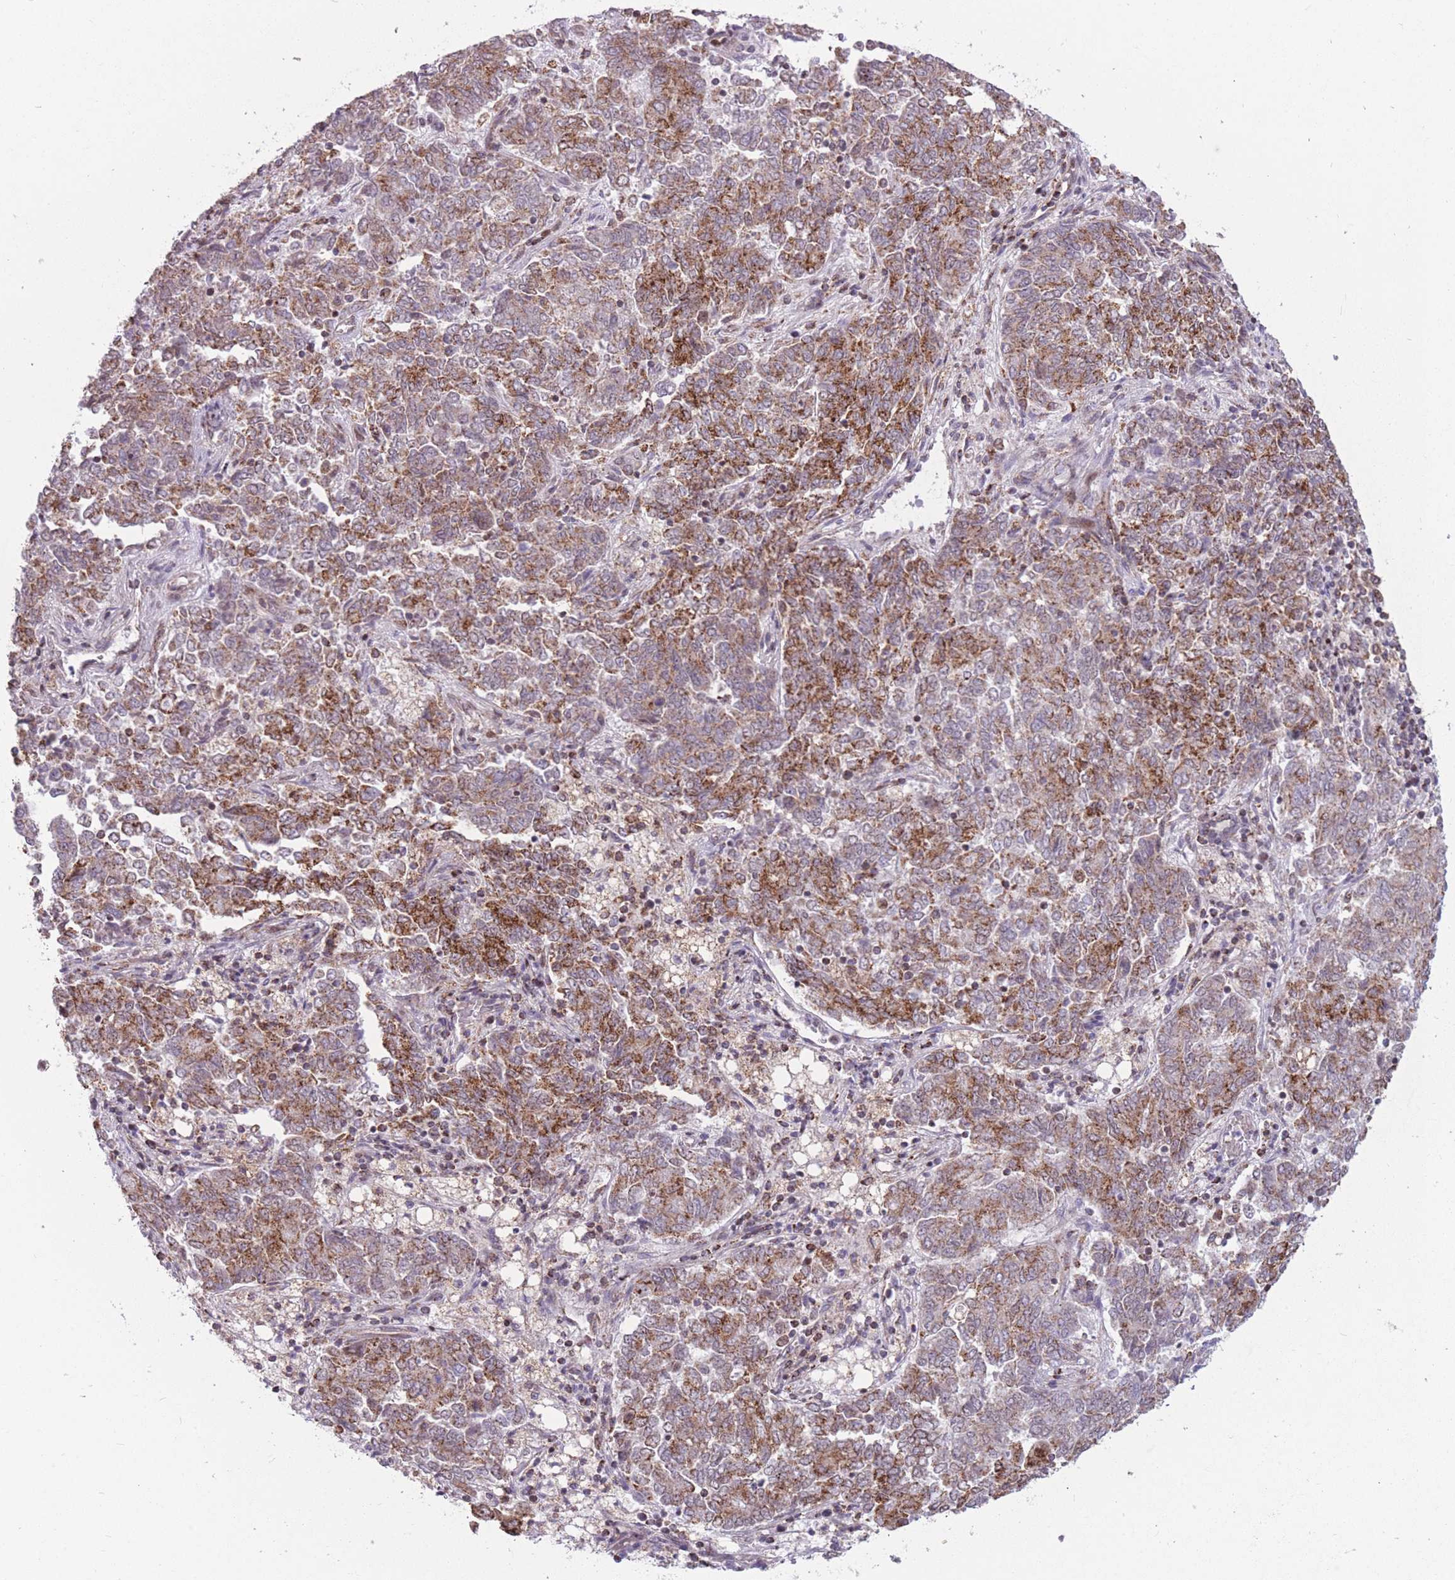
{"staining": {"intensity": "moderate", "quantity": ">75%", "location": "cytoplasmic/membranous"}, "tissue": "endometrial cancer", "cell_type": "Tumor cells", "image_type": "cancer", "snomed": [{"axis": "morphology", "description": "Adenocarcinoma, NOS"}, {"axis": "topography", "description": "Endometrium"}], "caption": "Immunohistochemical staining of endometrial cancer (adenocarcinoma) exhibits medium levels of moderate cytoplasmic/membranous protein expression in about >75% of tumor cells.", "gene": "DPYSL4", "patient": {"sex": "female", "age": 80}}